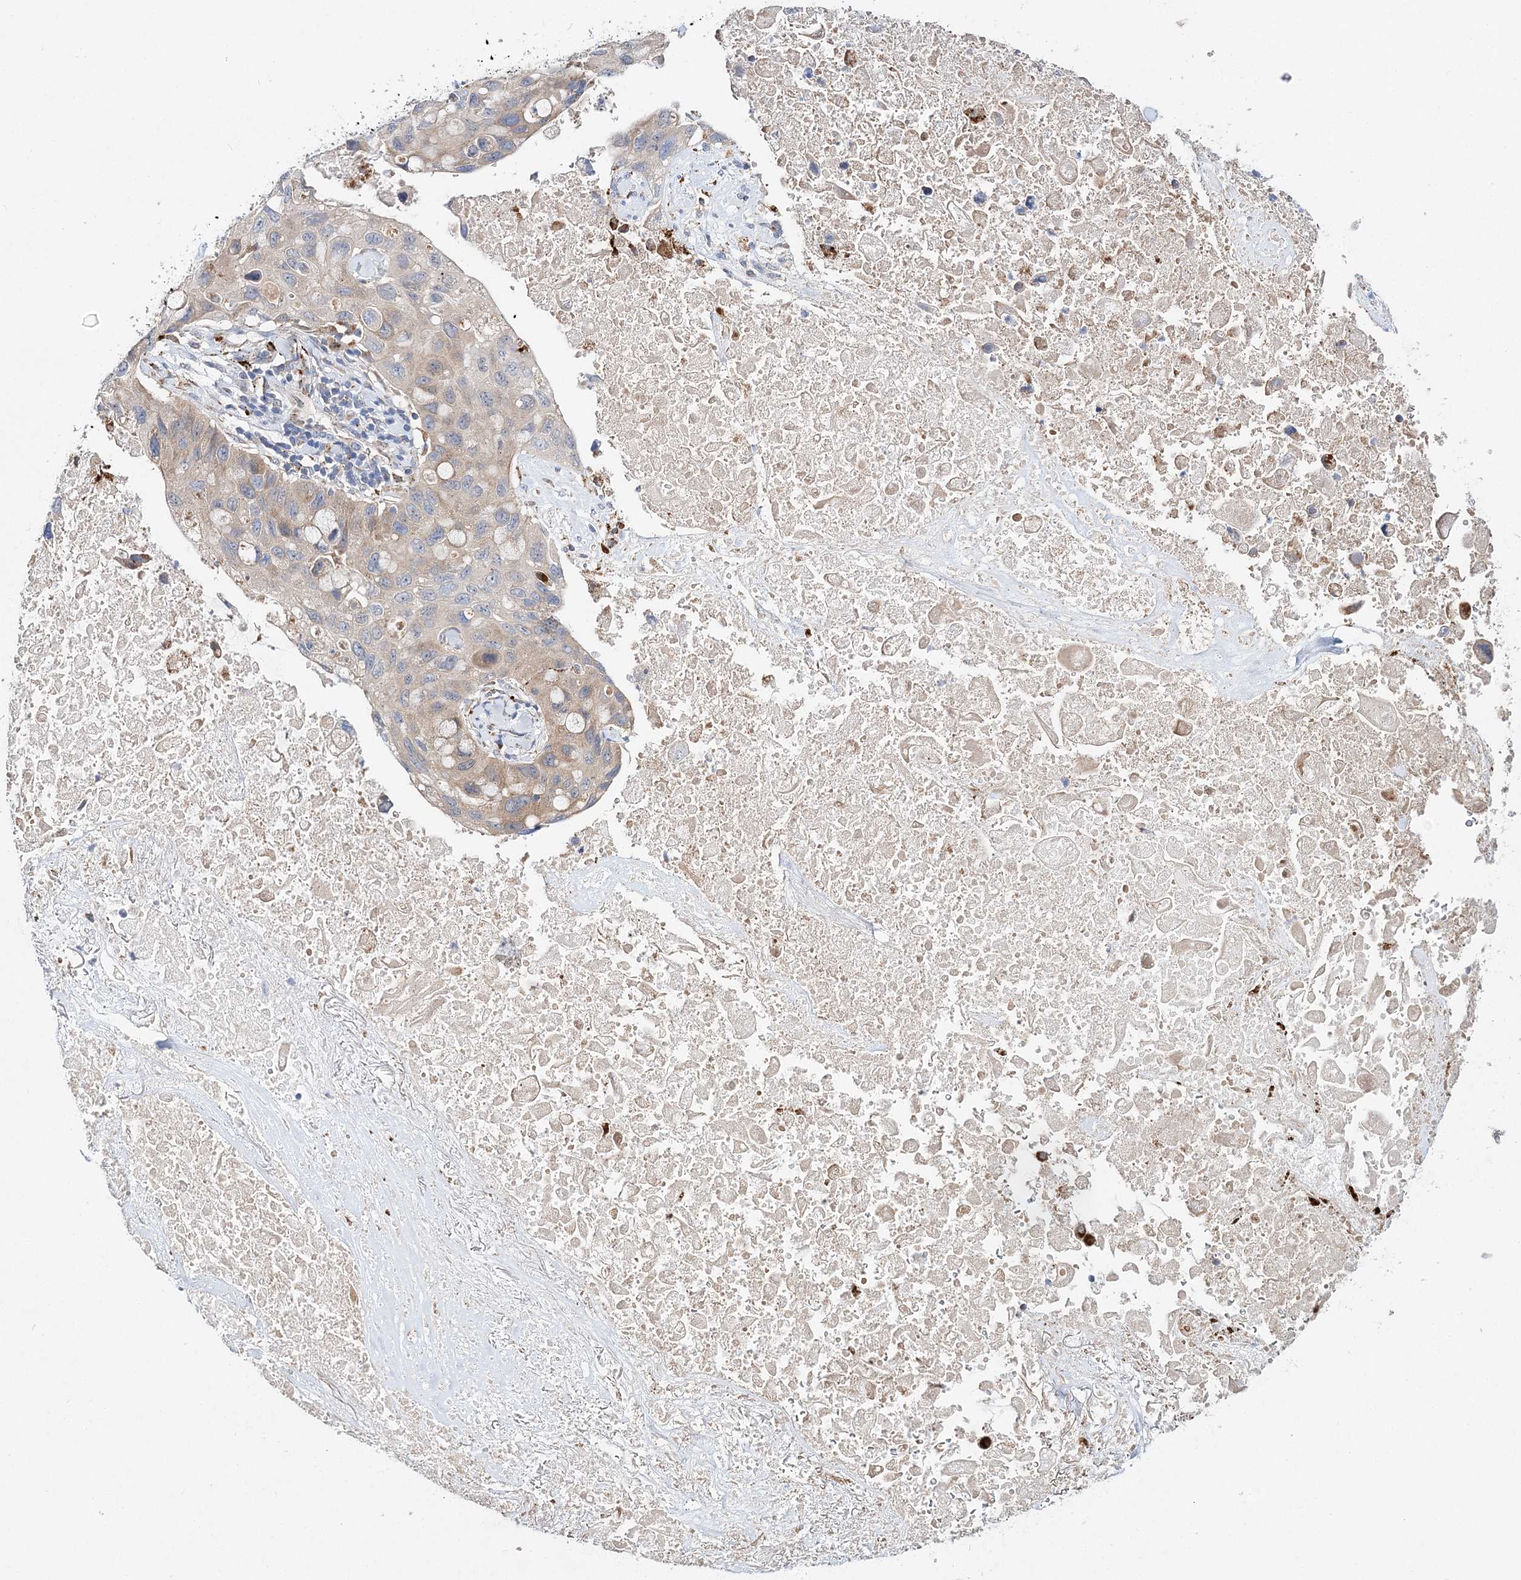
{"staining": {"intensity": "weak", "quantity": "25%-75%", "location": "cytoplasmic/membranous"}, "tissue": "lung cancer", "cell_type": "Tumor cells", "image_type": "cancer", "snomed": [{"axis": "morphology", "description": "Squamous cell carcinoma, NOS"}, {"axis": "topography", "description": "Lung"}], "caption": "Brown immunohistochemical staining in lung cancer (squamous cell carcinoma) shows weak cytoplasmic/membranous staining in about 25%-75% of tumor cells.", "gene": "C3orf38", "patient": {"sex": "female", "age": 73}}